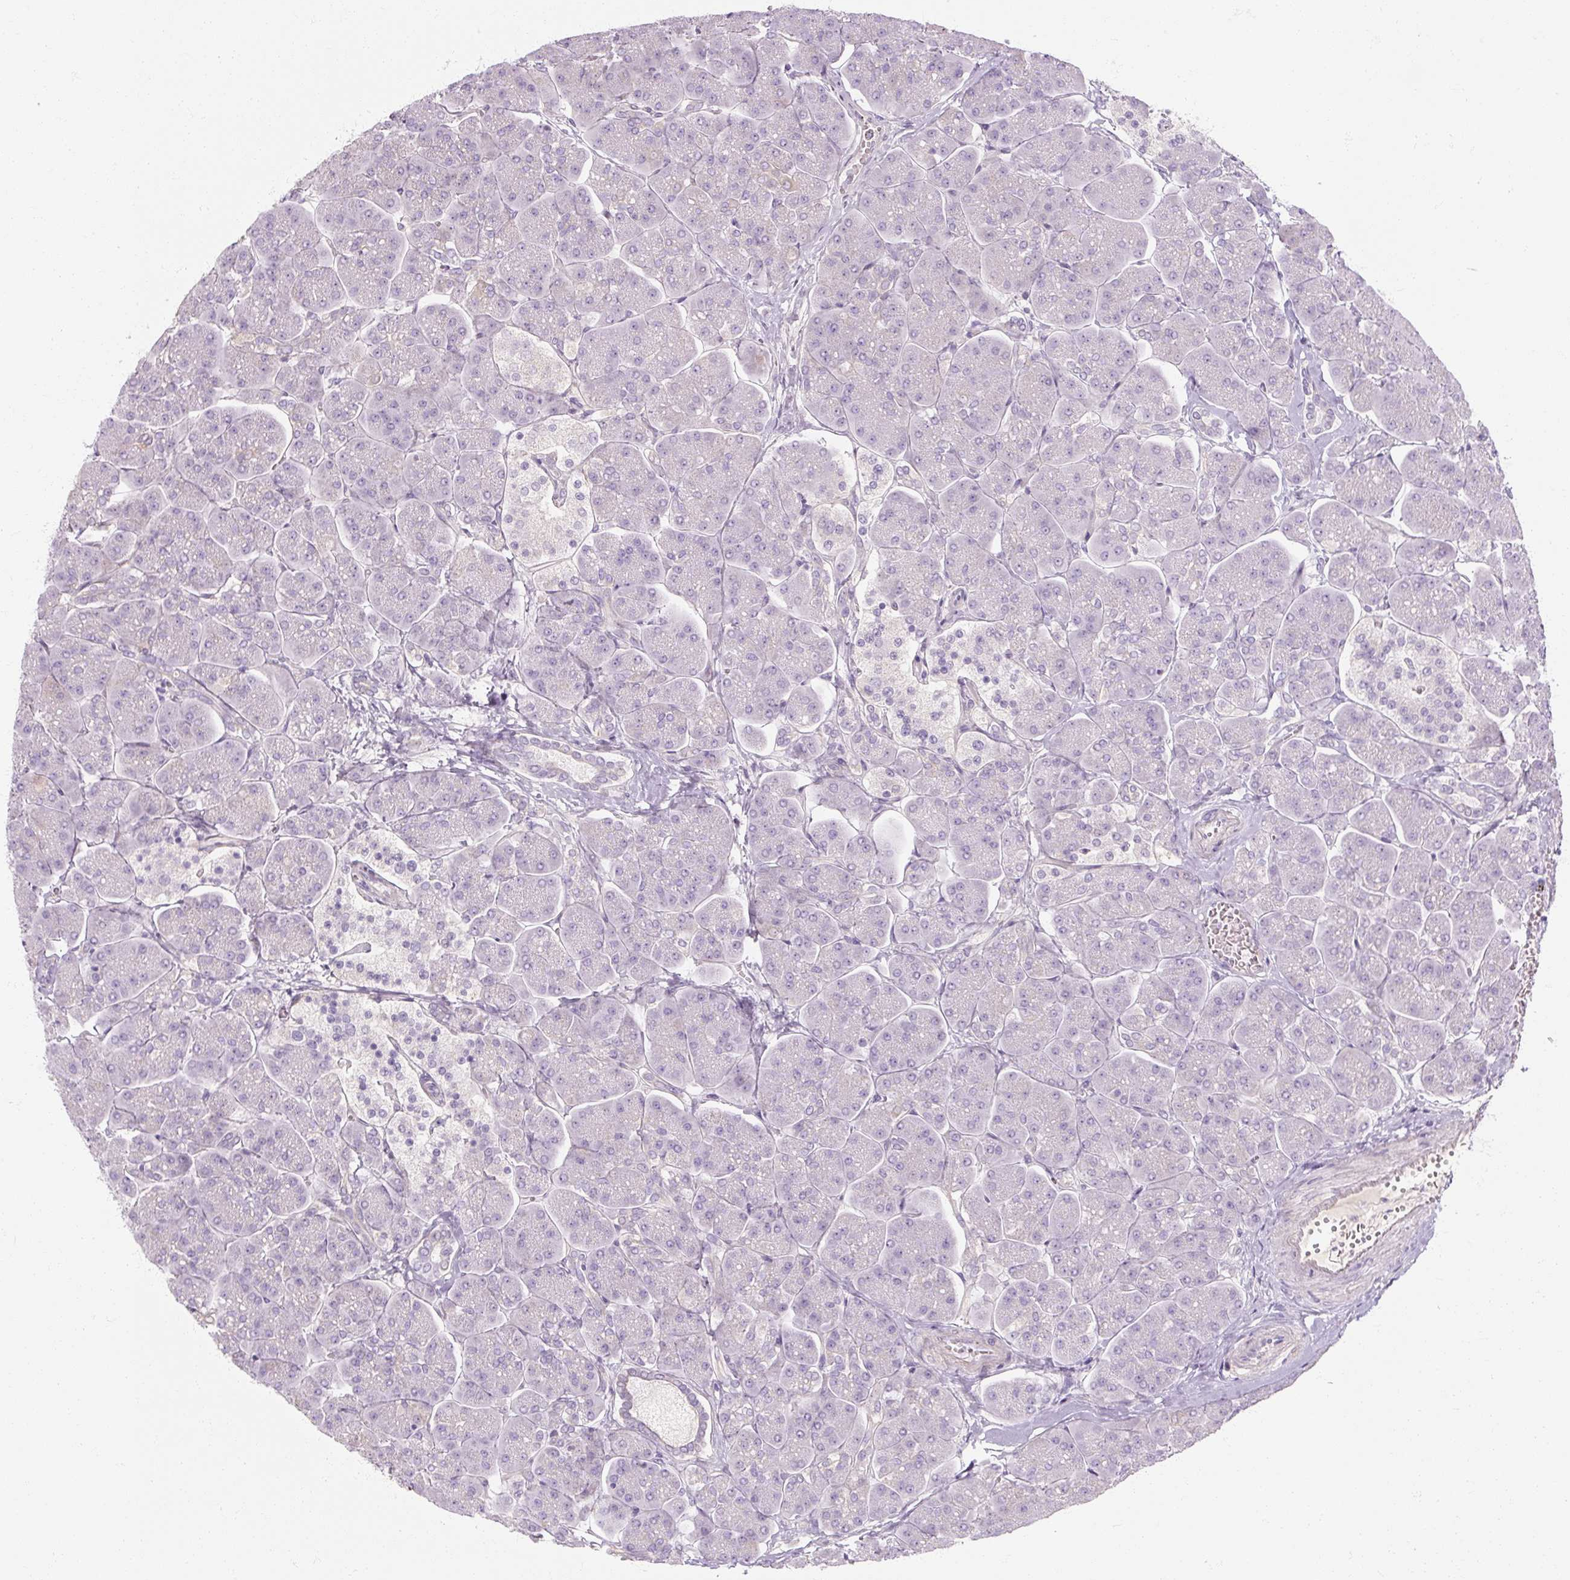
{"staining": {"intensity": "negative", "quantity": "none", "location": "none"}, "tissue": "pancreas", "cell_type": "Exocrine glandular cells", "image_type": "normal", "snomed": [{"axis": "morphology", "description": "Normal tissue, NOS"}, {"axis": "topography", "description": "Pancreas"}, {"axis": "topography", "description": "Peripheral nerve tissue"}], "caption": "IHC photomicrograph of normal pancreas: pancreas stained with DAB (3,3'-diaminobenzidine) displays no significant protein staining in exocrine glandular cells.", "gene": "NFE2L3", "patient": {"sex": "male", "age": 54}}